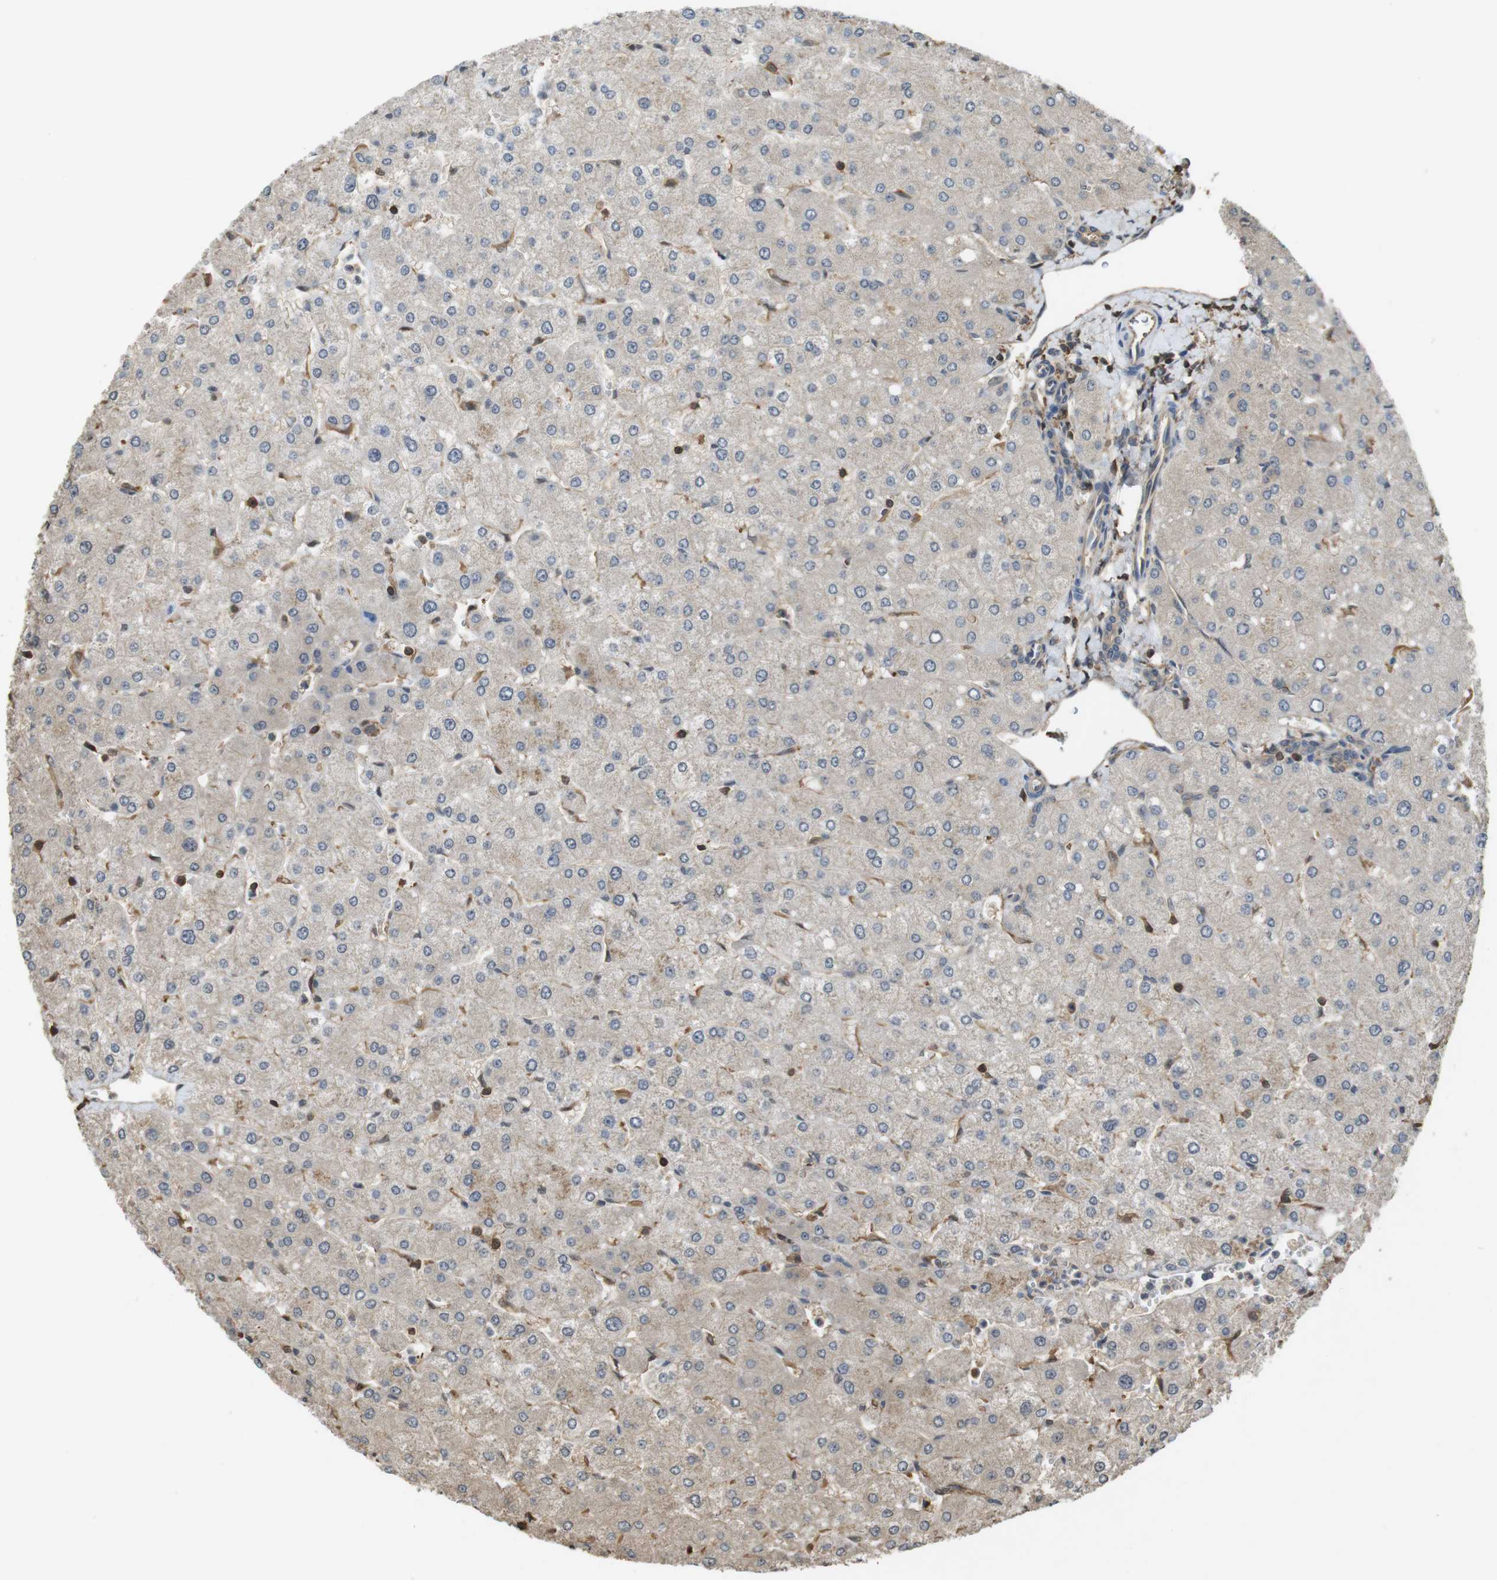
{"staining": {"intensity": "weak", "quantity": ">75%", "location": "cytoplasmic/membranous"}, "tissue": "liver", "cell_type": "Cholangiocytes", "image_type": "normal", "snomed": [{"axis": "morphology", "description": "Normal tissue, NOS"}, {"axis": "topography", "description": "Liver"}], "caption": "IHC of normal liver exhibits low levels of weak cytoplasmic/membranous expression in approximately >75% of cholangiocytes.", "gene": "ARHGDIA", "patient": {"sex": "male", "age": 55}}